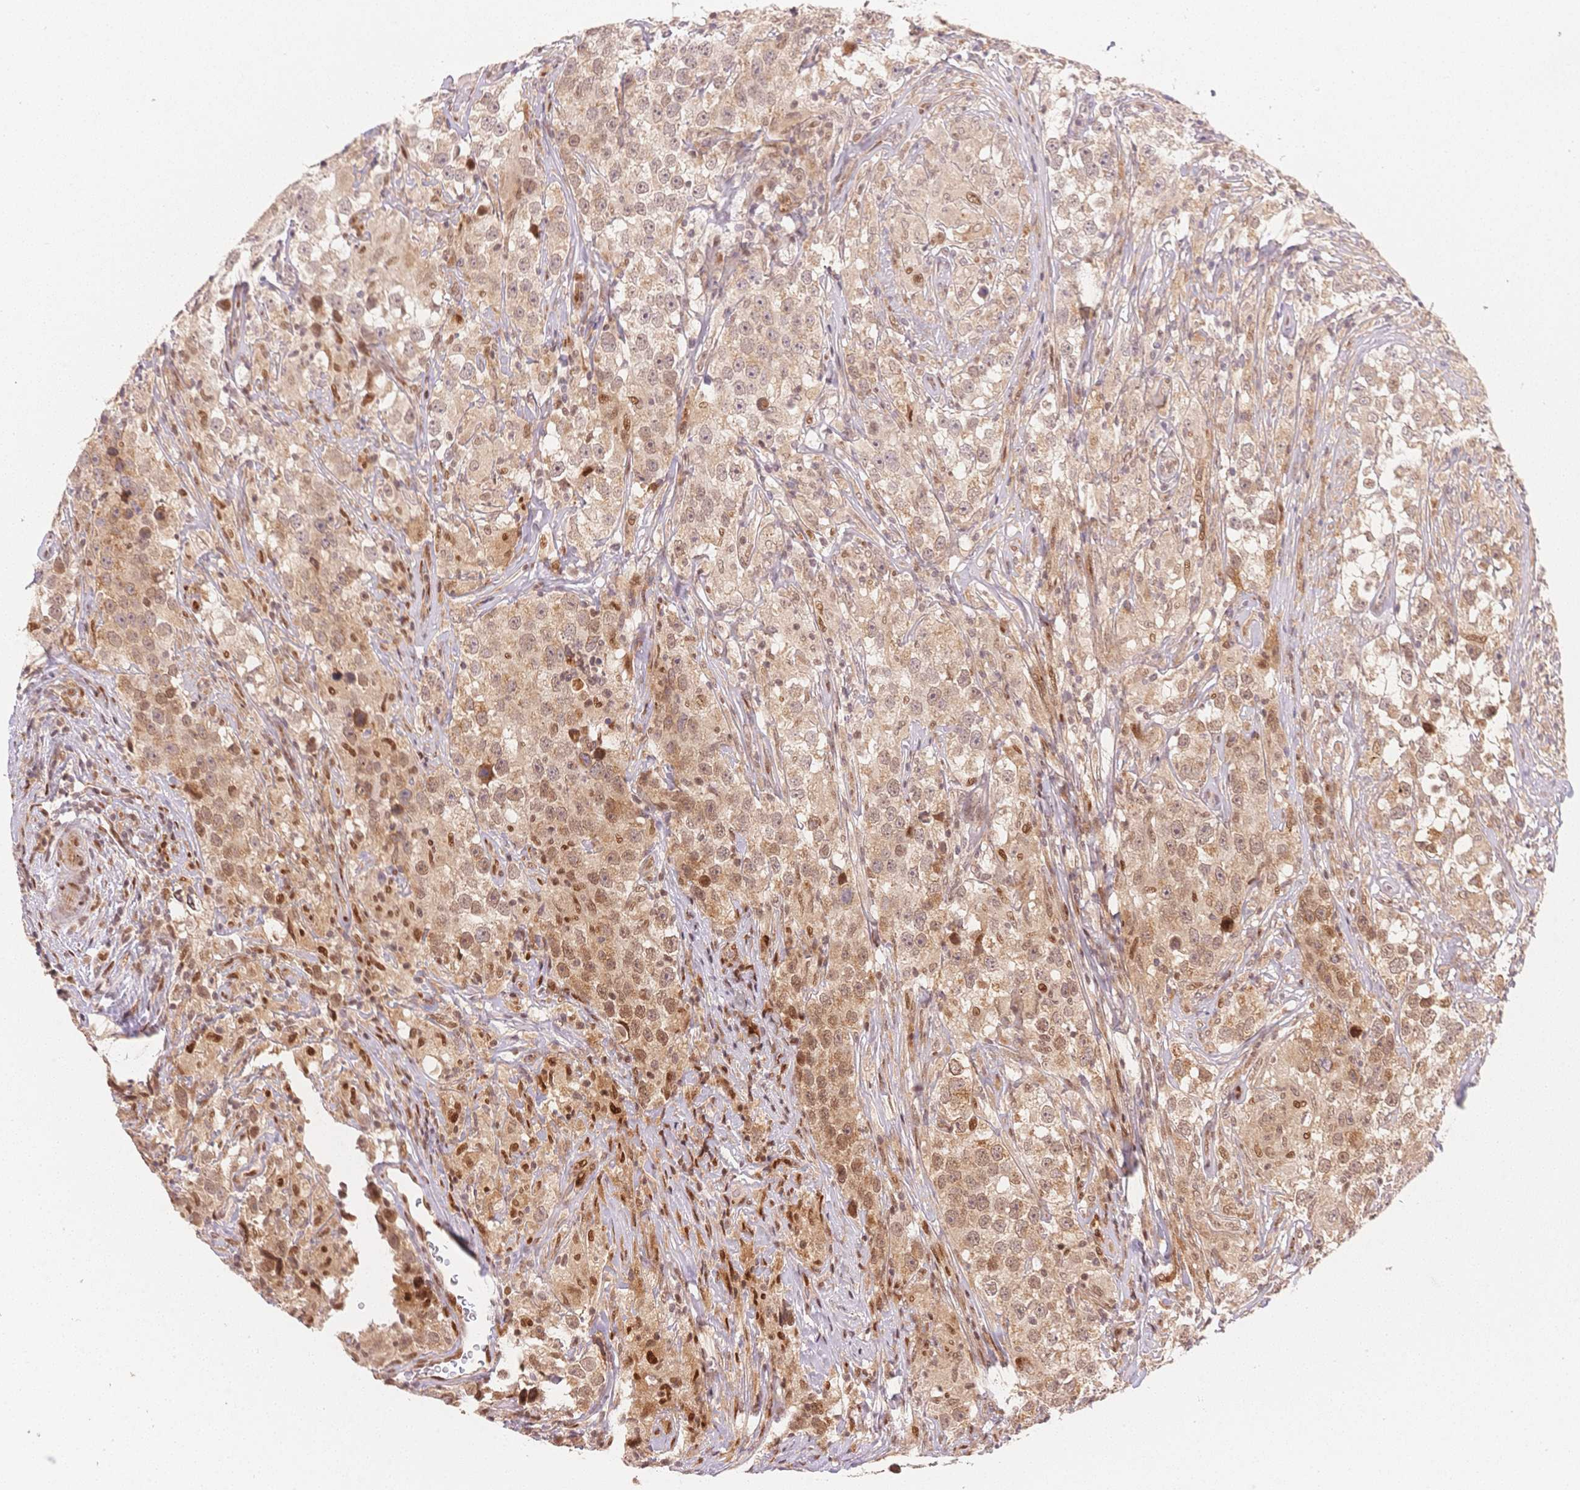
{"staining": {"intensity": "moderate", "quantity": ">75%", "location": "cytoplasmic/membranous,nuclear"}, "tissue": "testis cancer", "cell_type": "Tumor cells", "image_type": "cancer", "snomed": [{"axis": "morphology", "description": "Seminoma, NOS"}, {"axis": "topography", "description": "Testis"}], "caption": "Protein expression analysis of testis cancer exhibits moderate cytoplasmic/membranous and nuclear expression in about >75% of tumor cells.", "gene": "STK39", "patient": {"sex": "male", "age": 46}}